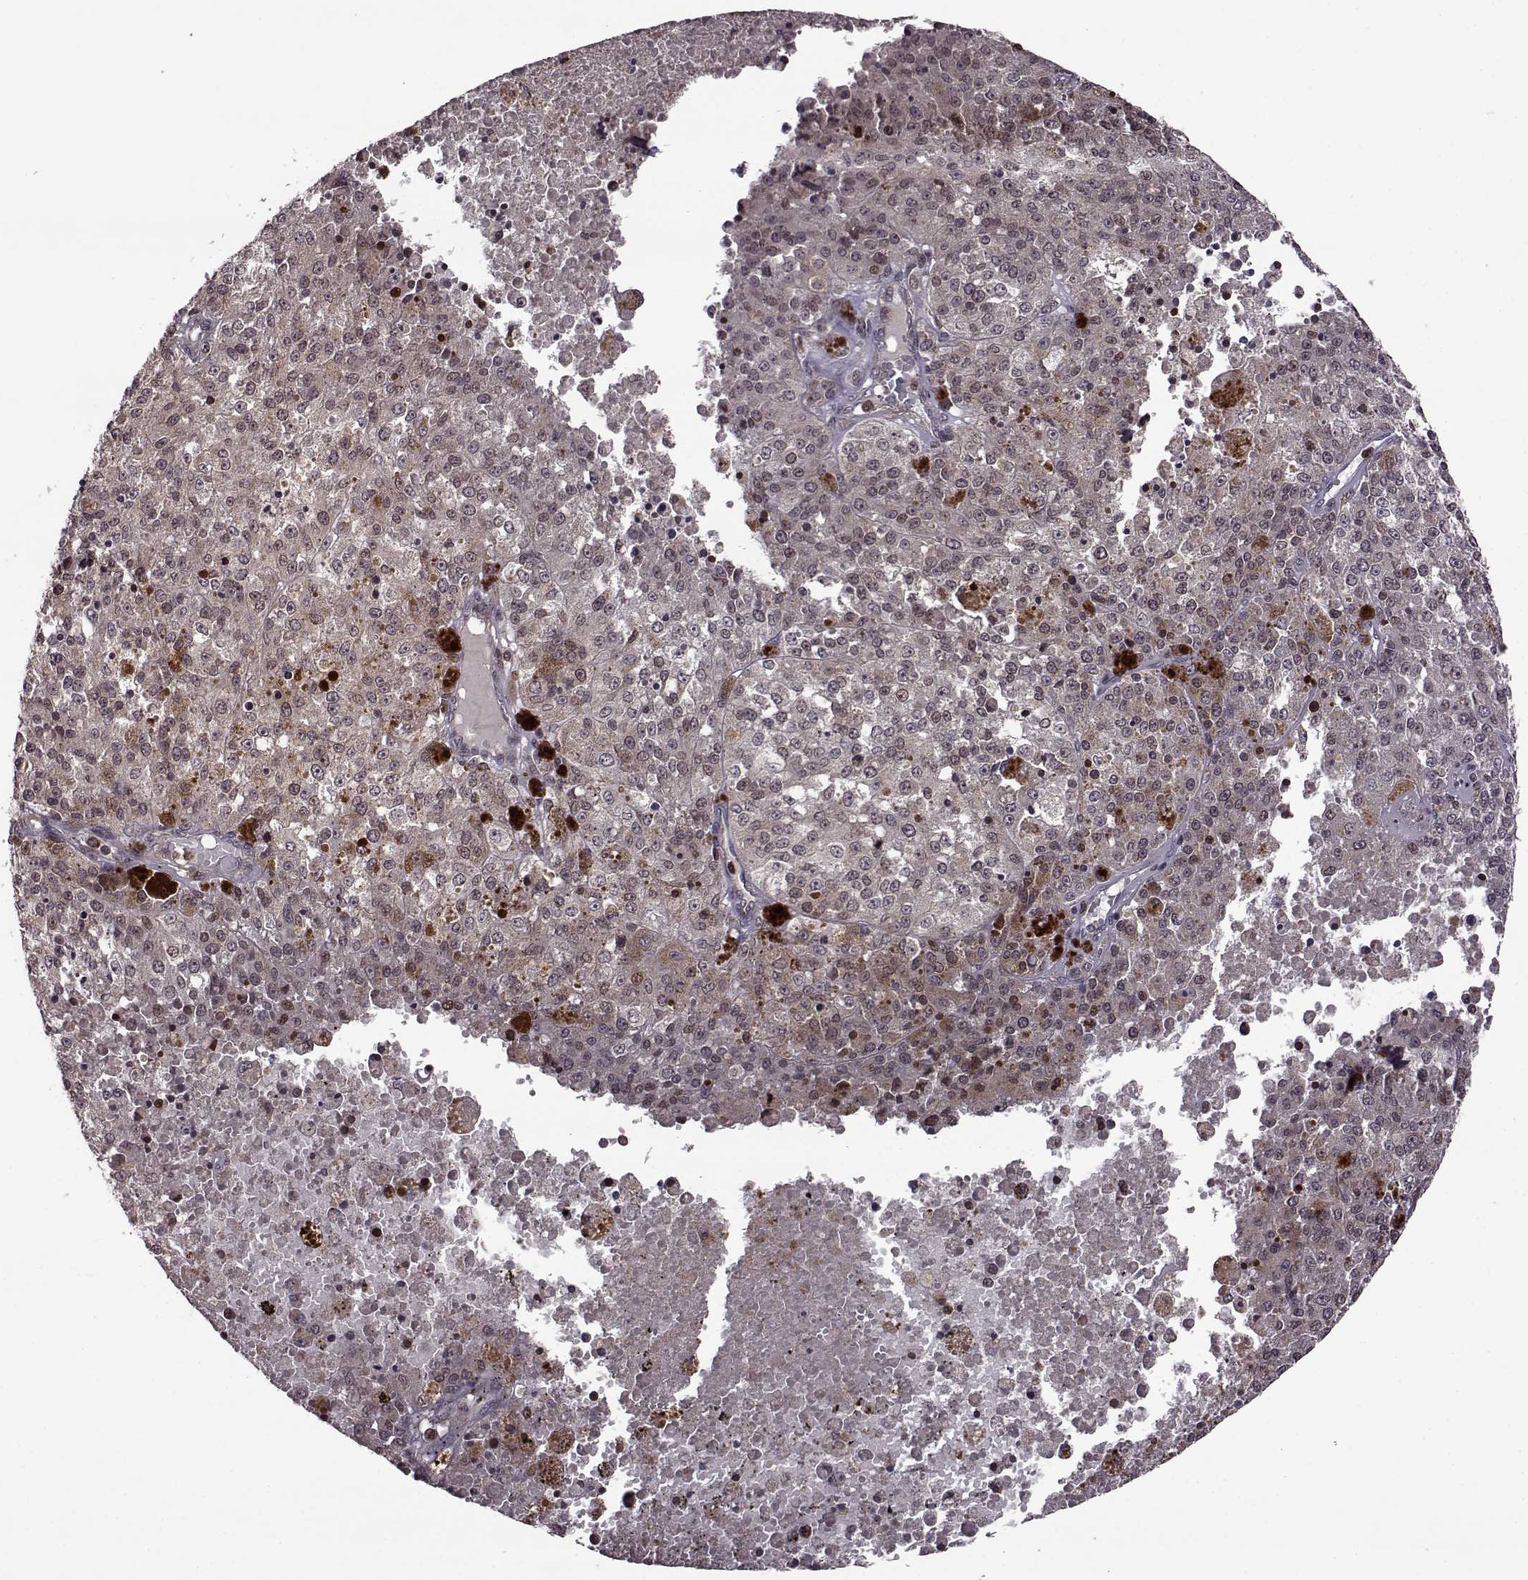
{"staining": {"intensity": "weak", "quantity": "25%-75%", "location": "cytoplasmic/membranous"}, "tissue": "melanoma", "cell_type": "Tumor cells", "image_type": "cancer", "snomed": [{"axis": "morphology", "description": "Malignant melanoma, Metastatic site"}, {"axis": "topography", "description": "Lymph node"}], "caption": "High-power microscopy captured an immunohistochemistry image of malignant melanoma (metastatic site), revealing weak cytoplasmic/membranous positivity in approximately 25%-75% of tumor cells.", "gene": "TRMU", "patient": {"sex": "female", "age": 64}}